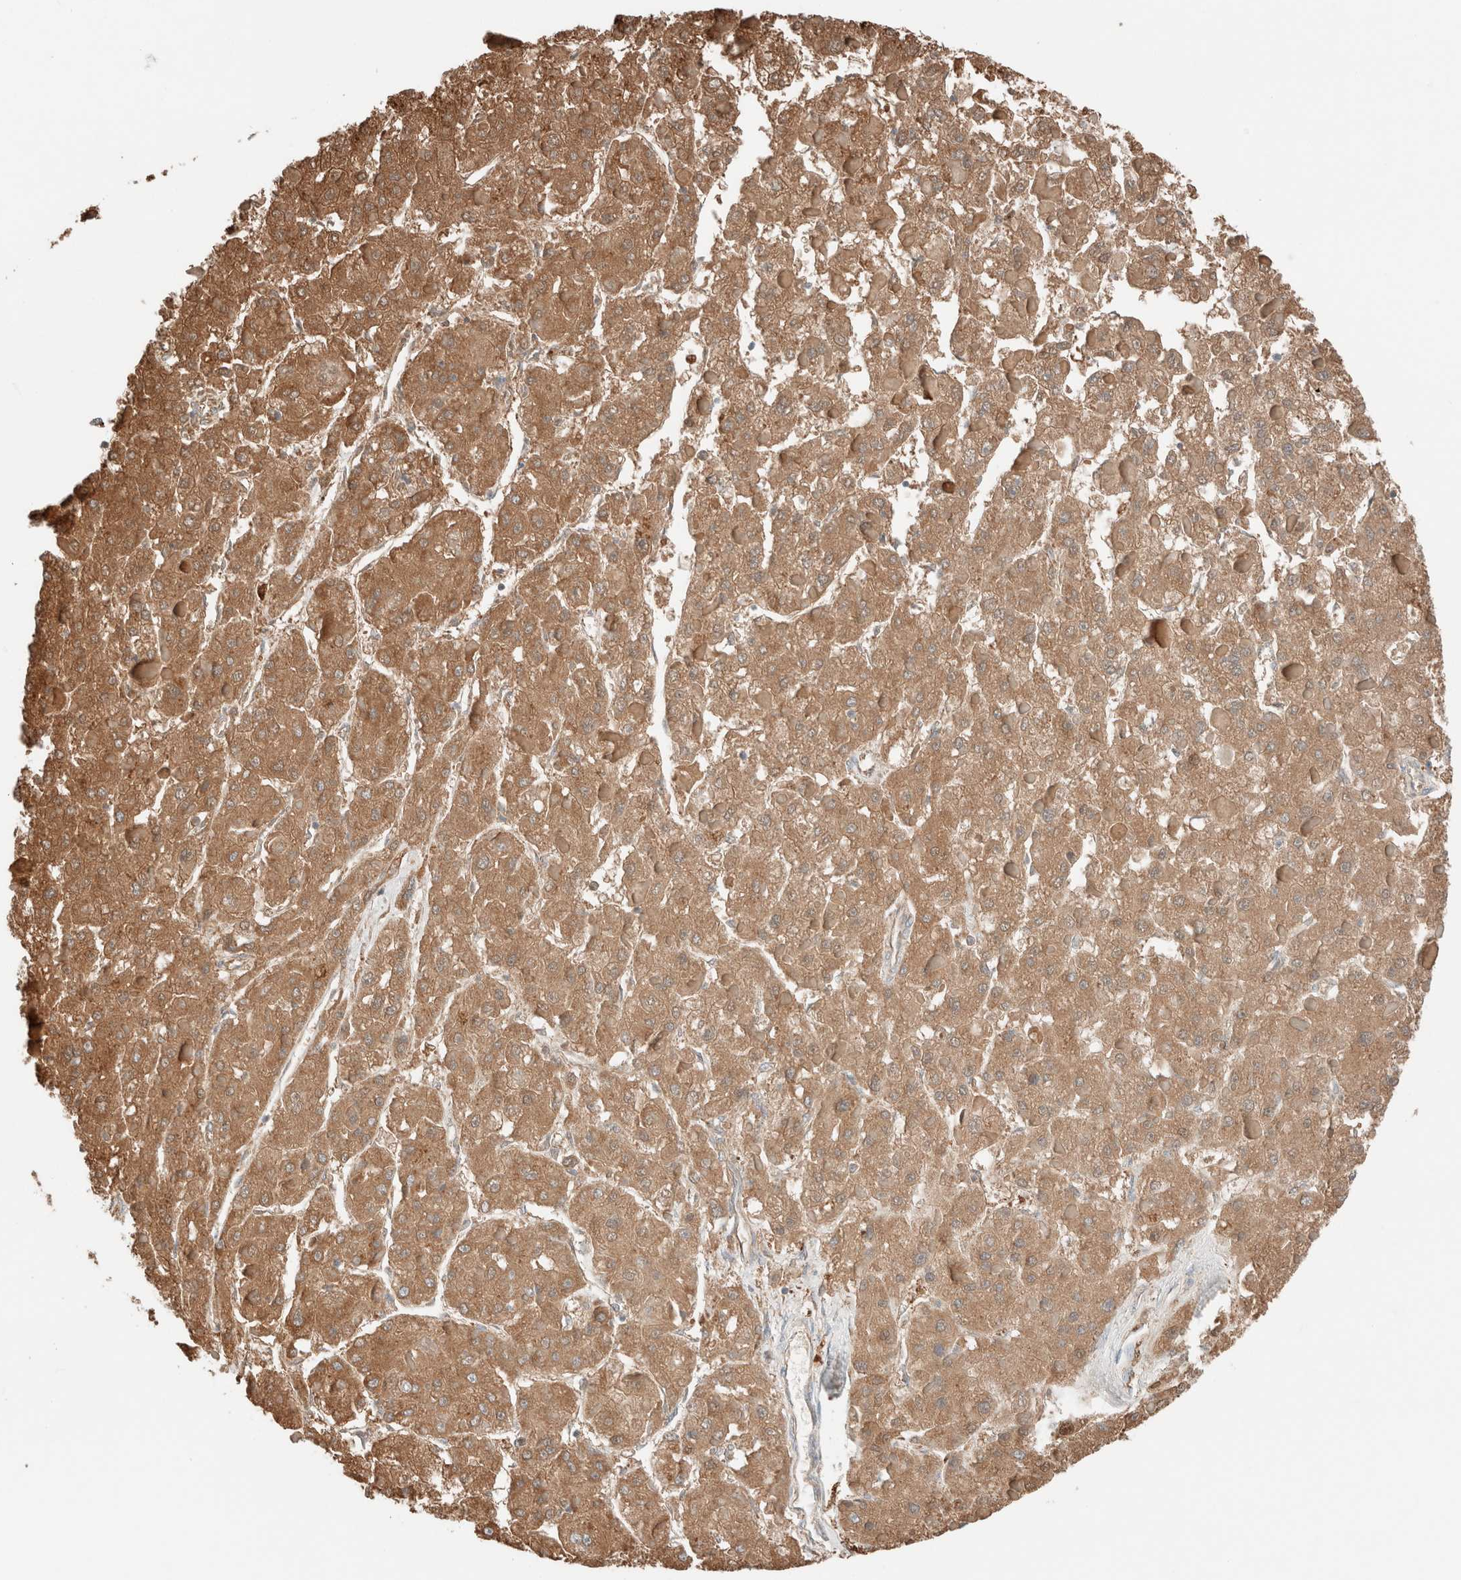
{"staining": {"intensity": "moderate", "quantity": ">75%", "location": "cytoplasmic/membranous"}, "tissue": "liver cancer", "cell_type": "Tumor cells", "image_type": "cancer", "snomed": [{"axis": "morphology", "description": "Carcinoma, Hepatocellular, NOS"}, {"axis": "topography", "description": "Liver"}], "caption": "Protein staining demonstrates moderate cytoplasmic/membranous staining in about >75% of tumor cells in hepatocellular carcinoma (liver).", "gene": "PCM1", "patient": {"sex": "female", "age": 73}}